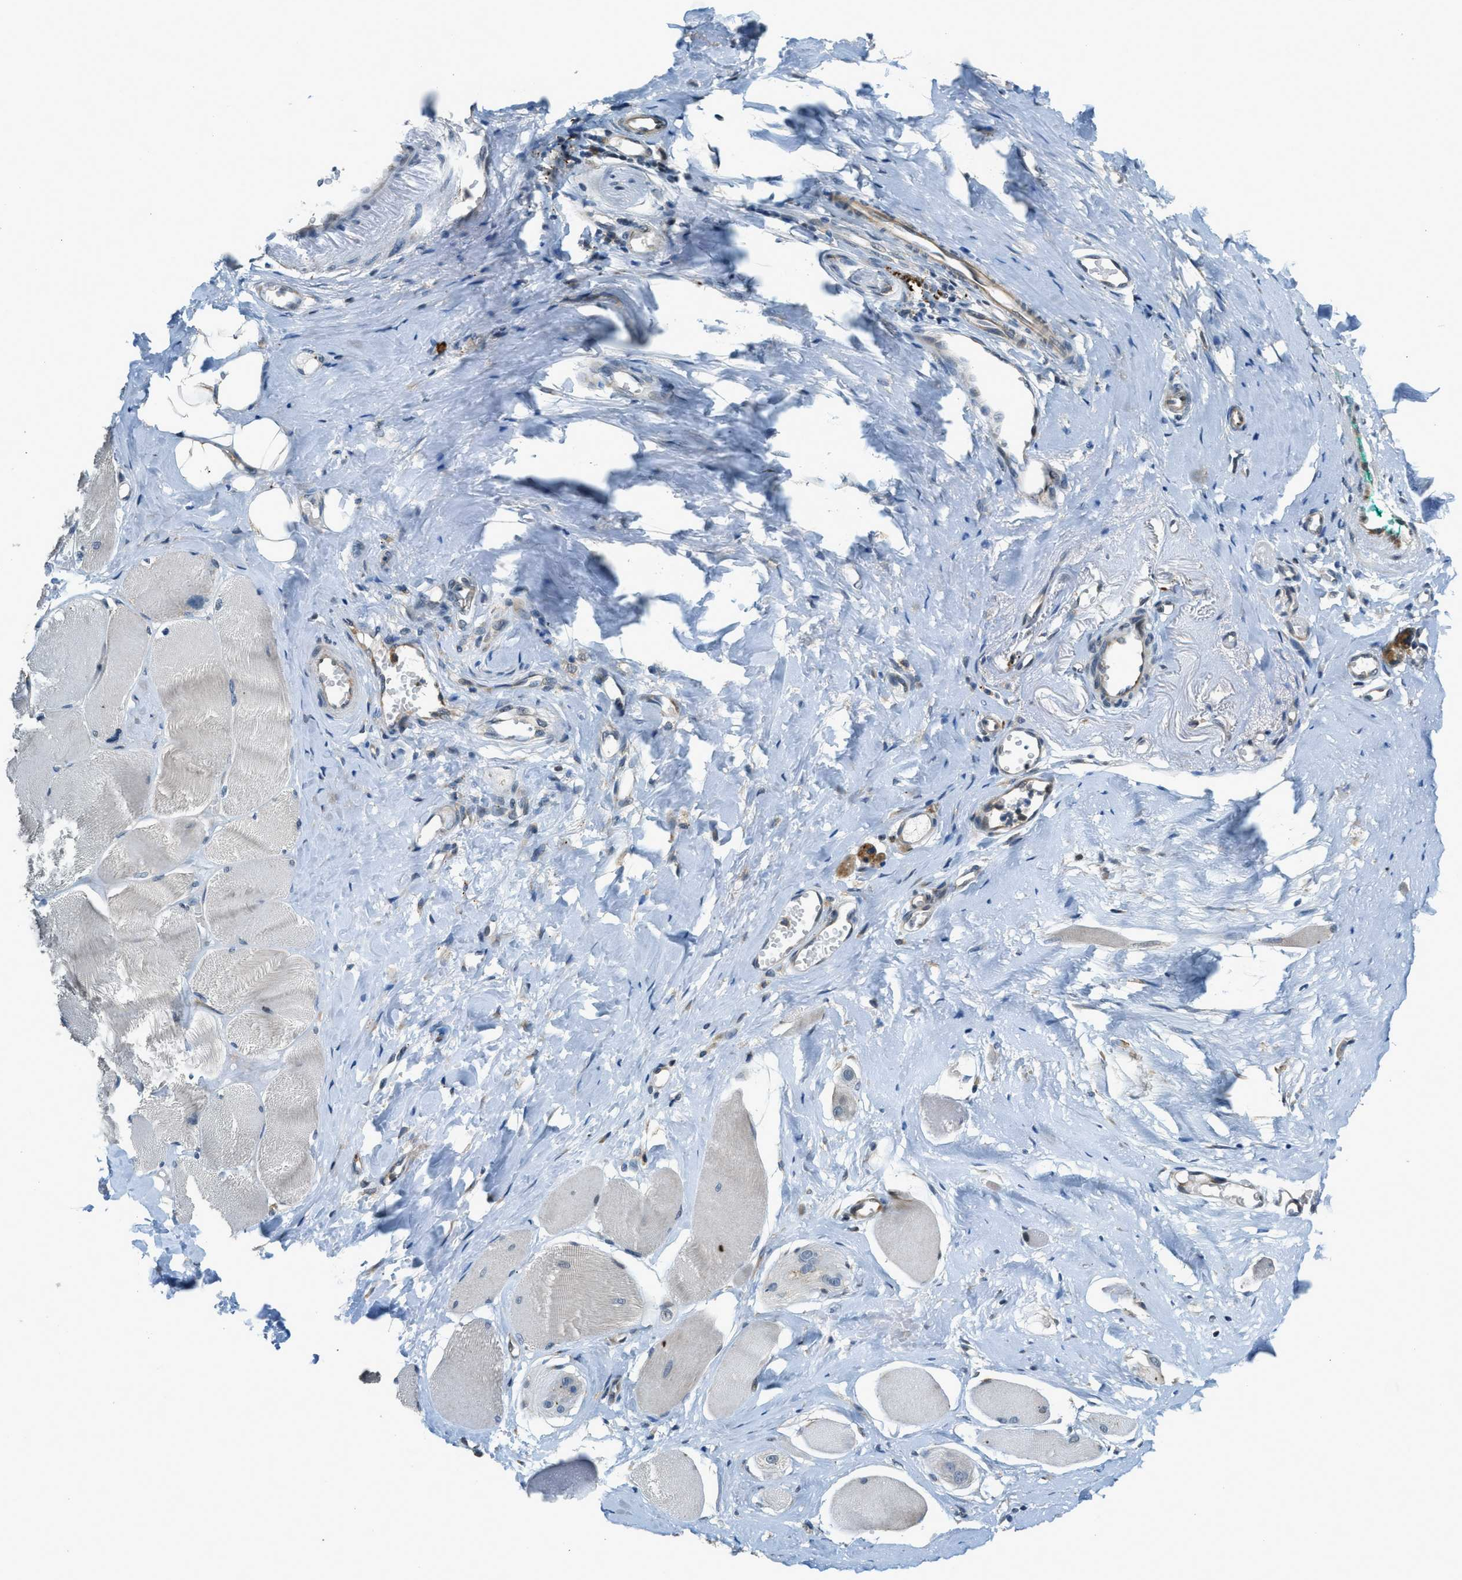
{"staining": {"intensity": "negative", "quantity": "none", "location": "none"}, "tissue": "skeletal muscle", "cell_type": "Myocytes", "image_type": "normal", "snomed": [{"axis": "morphology", "description": "Normal tissue, NOS"}, {"axis": "morphology", "description": "Squamous cell carcinoma, NOS"}, {"axis": "topography", "description": "Skeletal muscle"}], "caption": "Immunohistochemistry of benign skeletal muscle displays no positivity in myocytes. (DAB (3,3'-diaminobenzidine) immunohistochemistry (IHC) visualized using brightfield microscopy, high magnification).", "gene": "HERC2", "patient": {"sex": "male", "age": 51}}